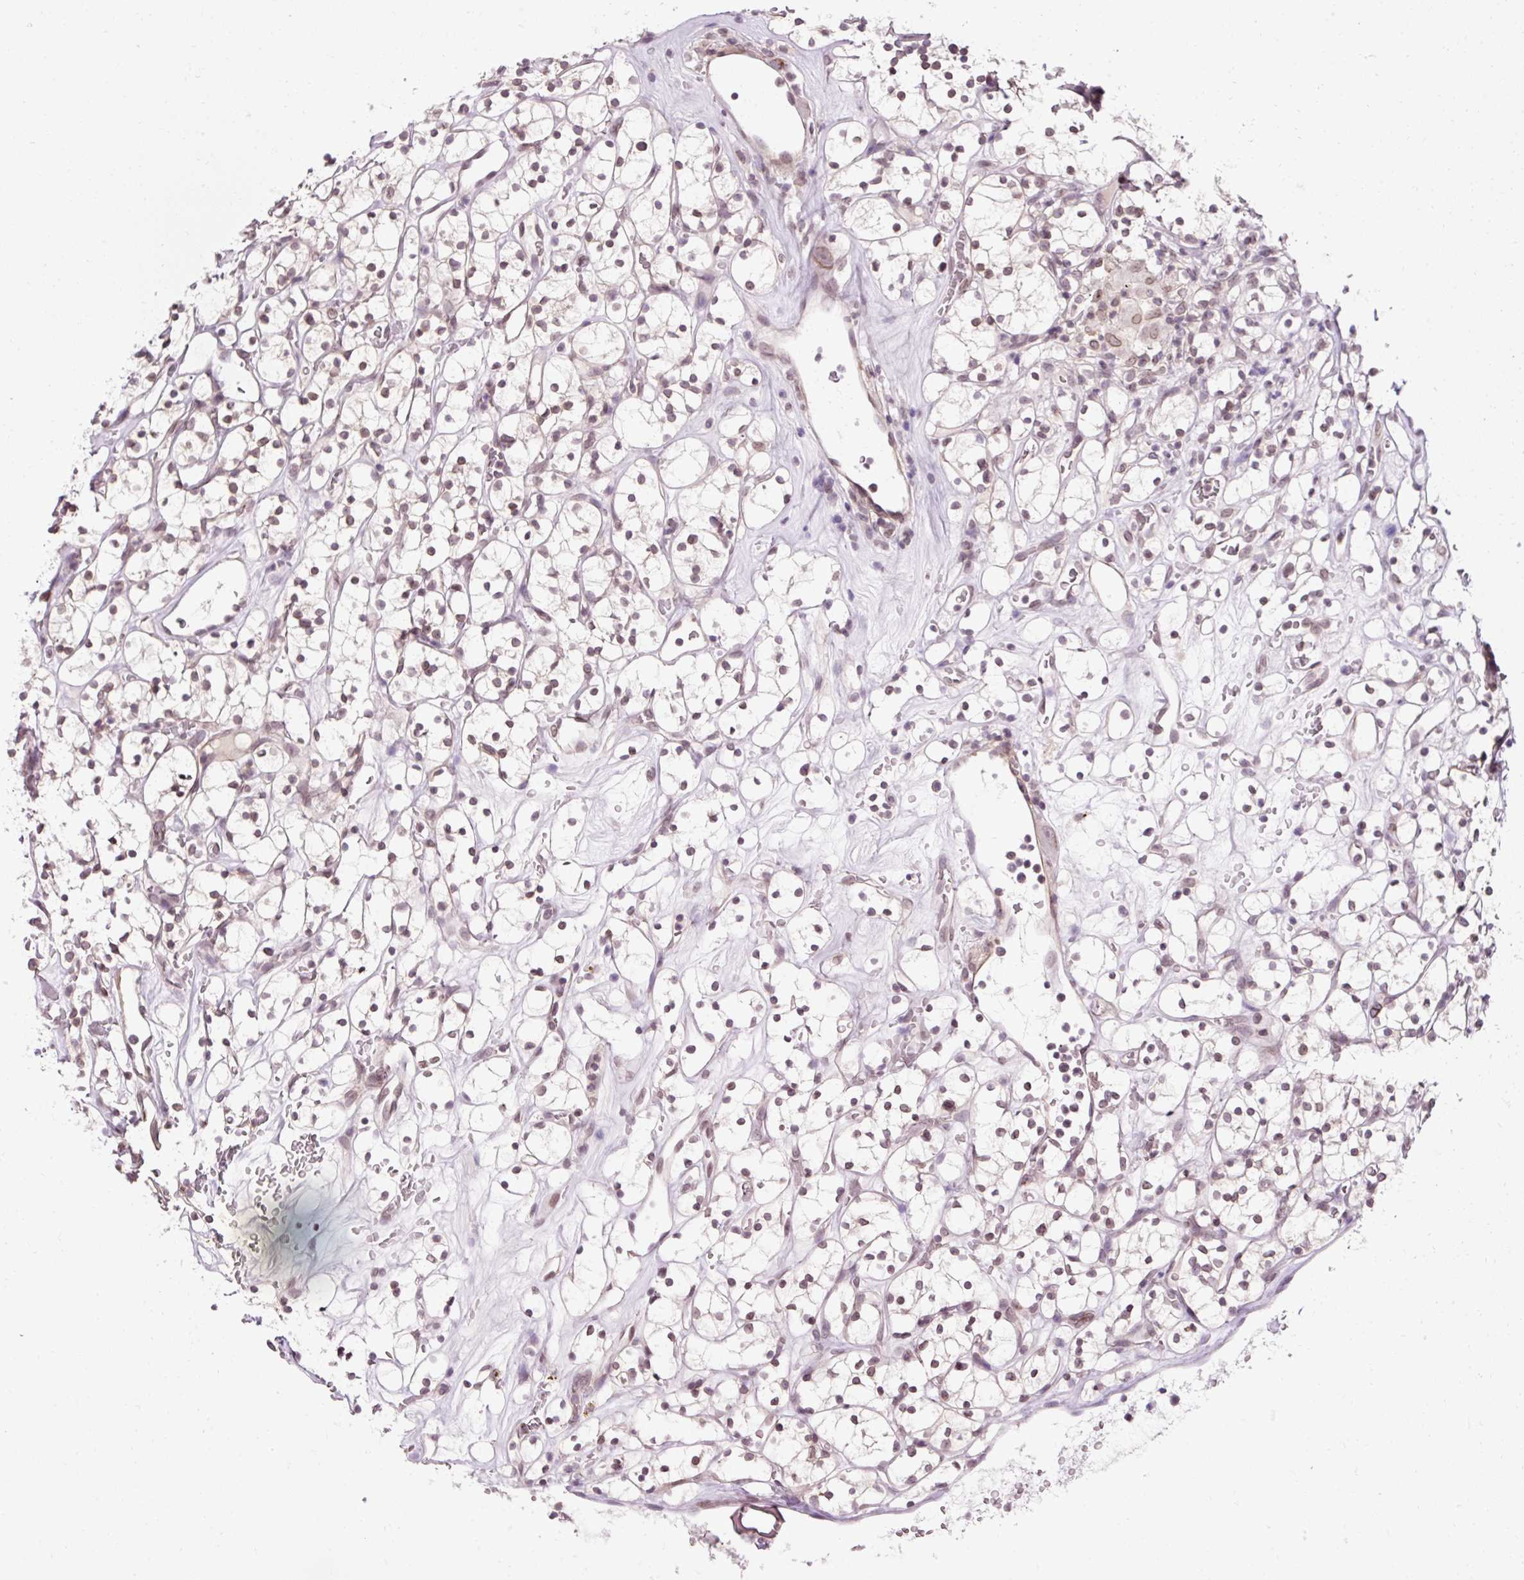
{"staining": {"intensity": "weak", "quantity": ">75%", "location": "nuclear"}, "tissue": "renal cancer", "cell_type": "Tumor cells", "image_type": "cancer", "snomed": [{"axis": "morphology", "description": "Adenocarcinoma, NOS"}, {"axis": "topography", "description": "Kidney"}], "caption": "A high-resolution image shows immunohistochemistry (IHC) staining of renal cancer (adenocarcinoma), which reveals weak nuclear staining in approximately >75% of tumor cells.", "gene": "ZNF610", "patient": {"sex": "female", "age": 64}}